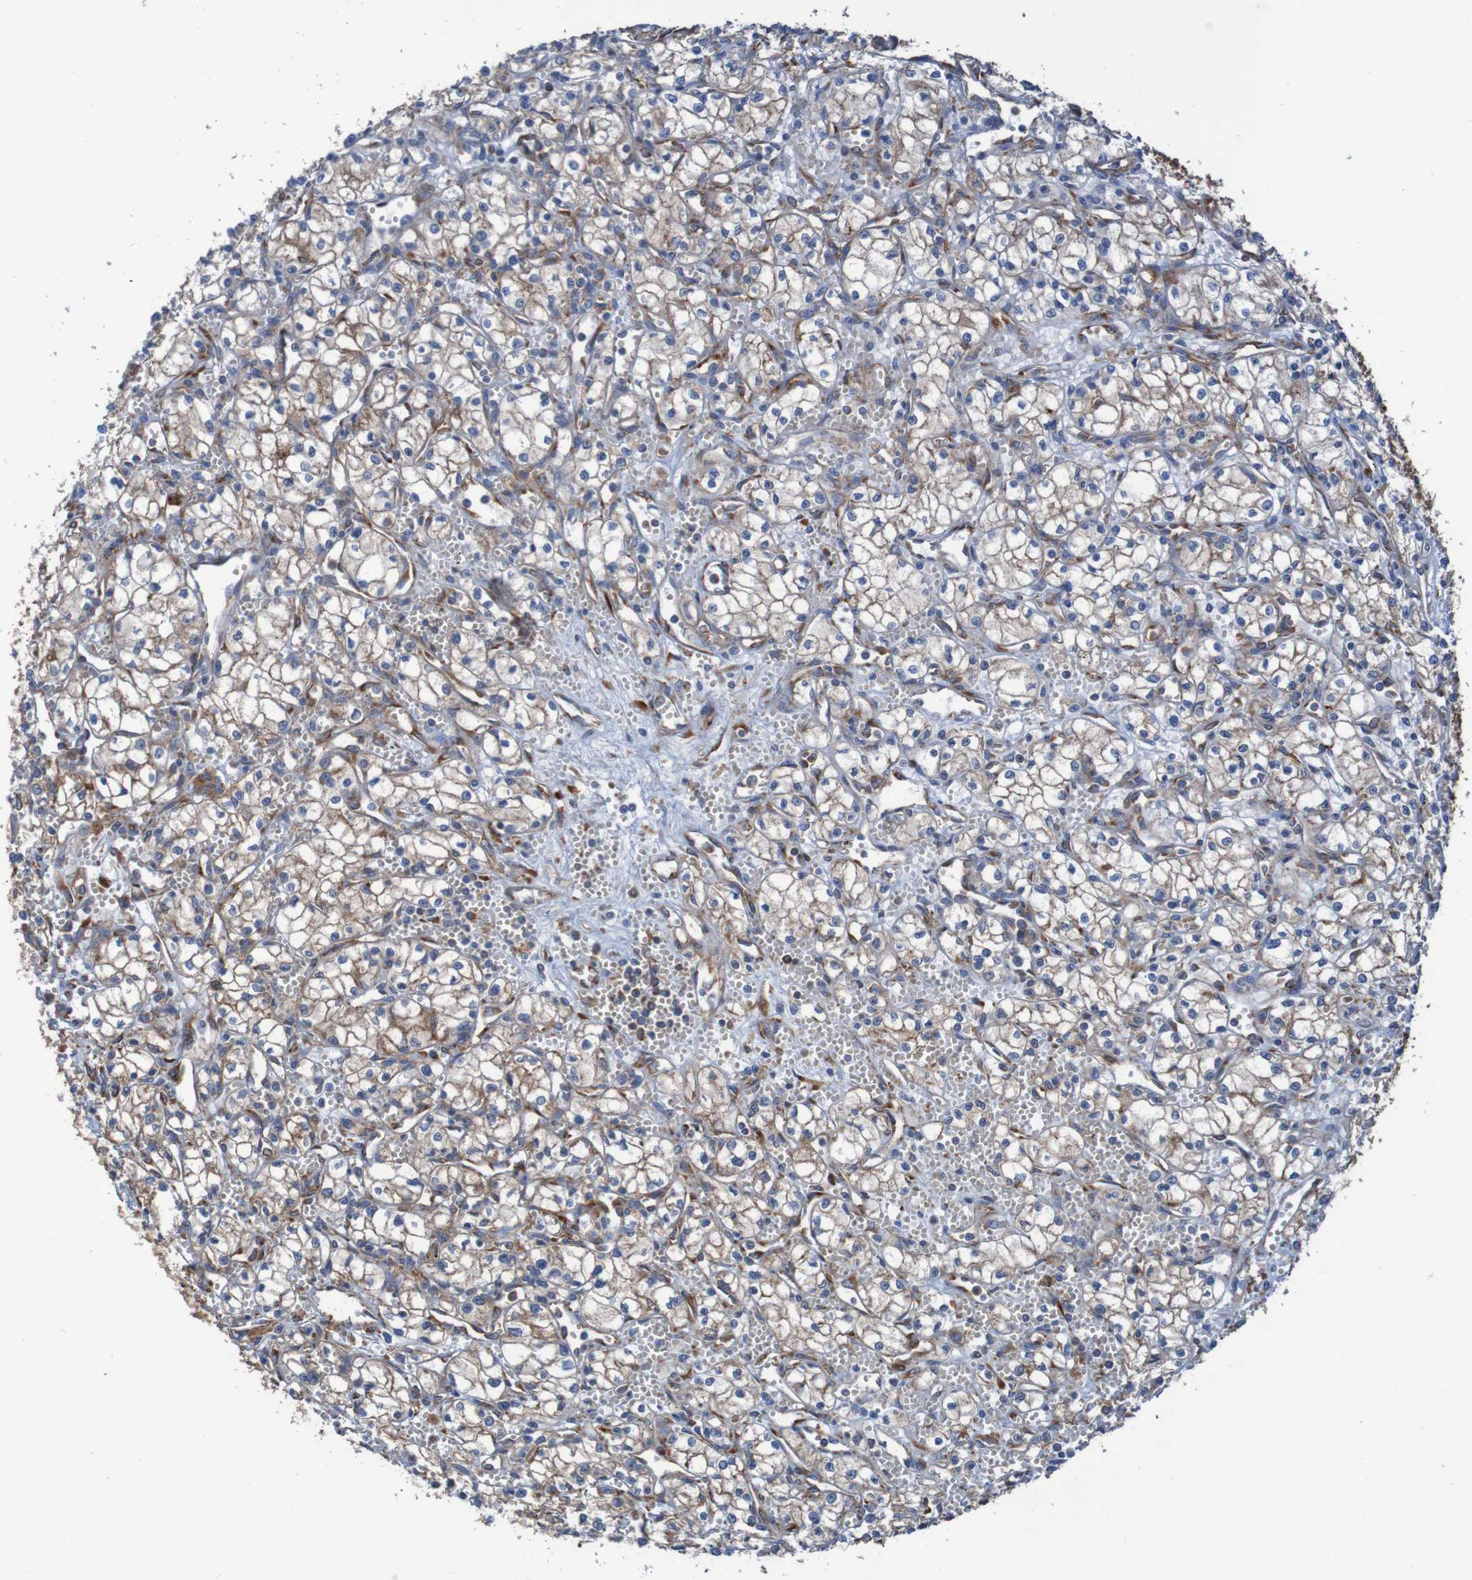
{"staining": {"intensity": "negative", "quantity": "none", "location": "none"}, "tissue": "renal cancer", "cell_type": "Tumor cells", "image_type": "cancer", "snomed": [{"axis": "morphology", "description": "Normal tissue, NOS"}, {"axis": "morphology", "description": "Adenocarcinoma, NOS"}, {"axis": "topography", "description": "Kidney"}], "caption": "This photomicrograph is of adenocarcinoma (renal) stained with IHC to label a protein in brown with the nuclei are counter-stained blue. There is no staining in tumor cells. (DAB immunohistochemistry visualized using brightfield microscopy, high magnification).", "gene": "RPL10", "patient": {"sex": "male", "age": 59}}